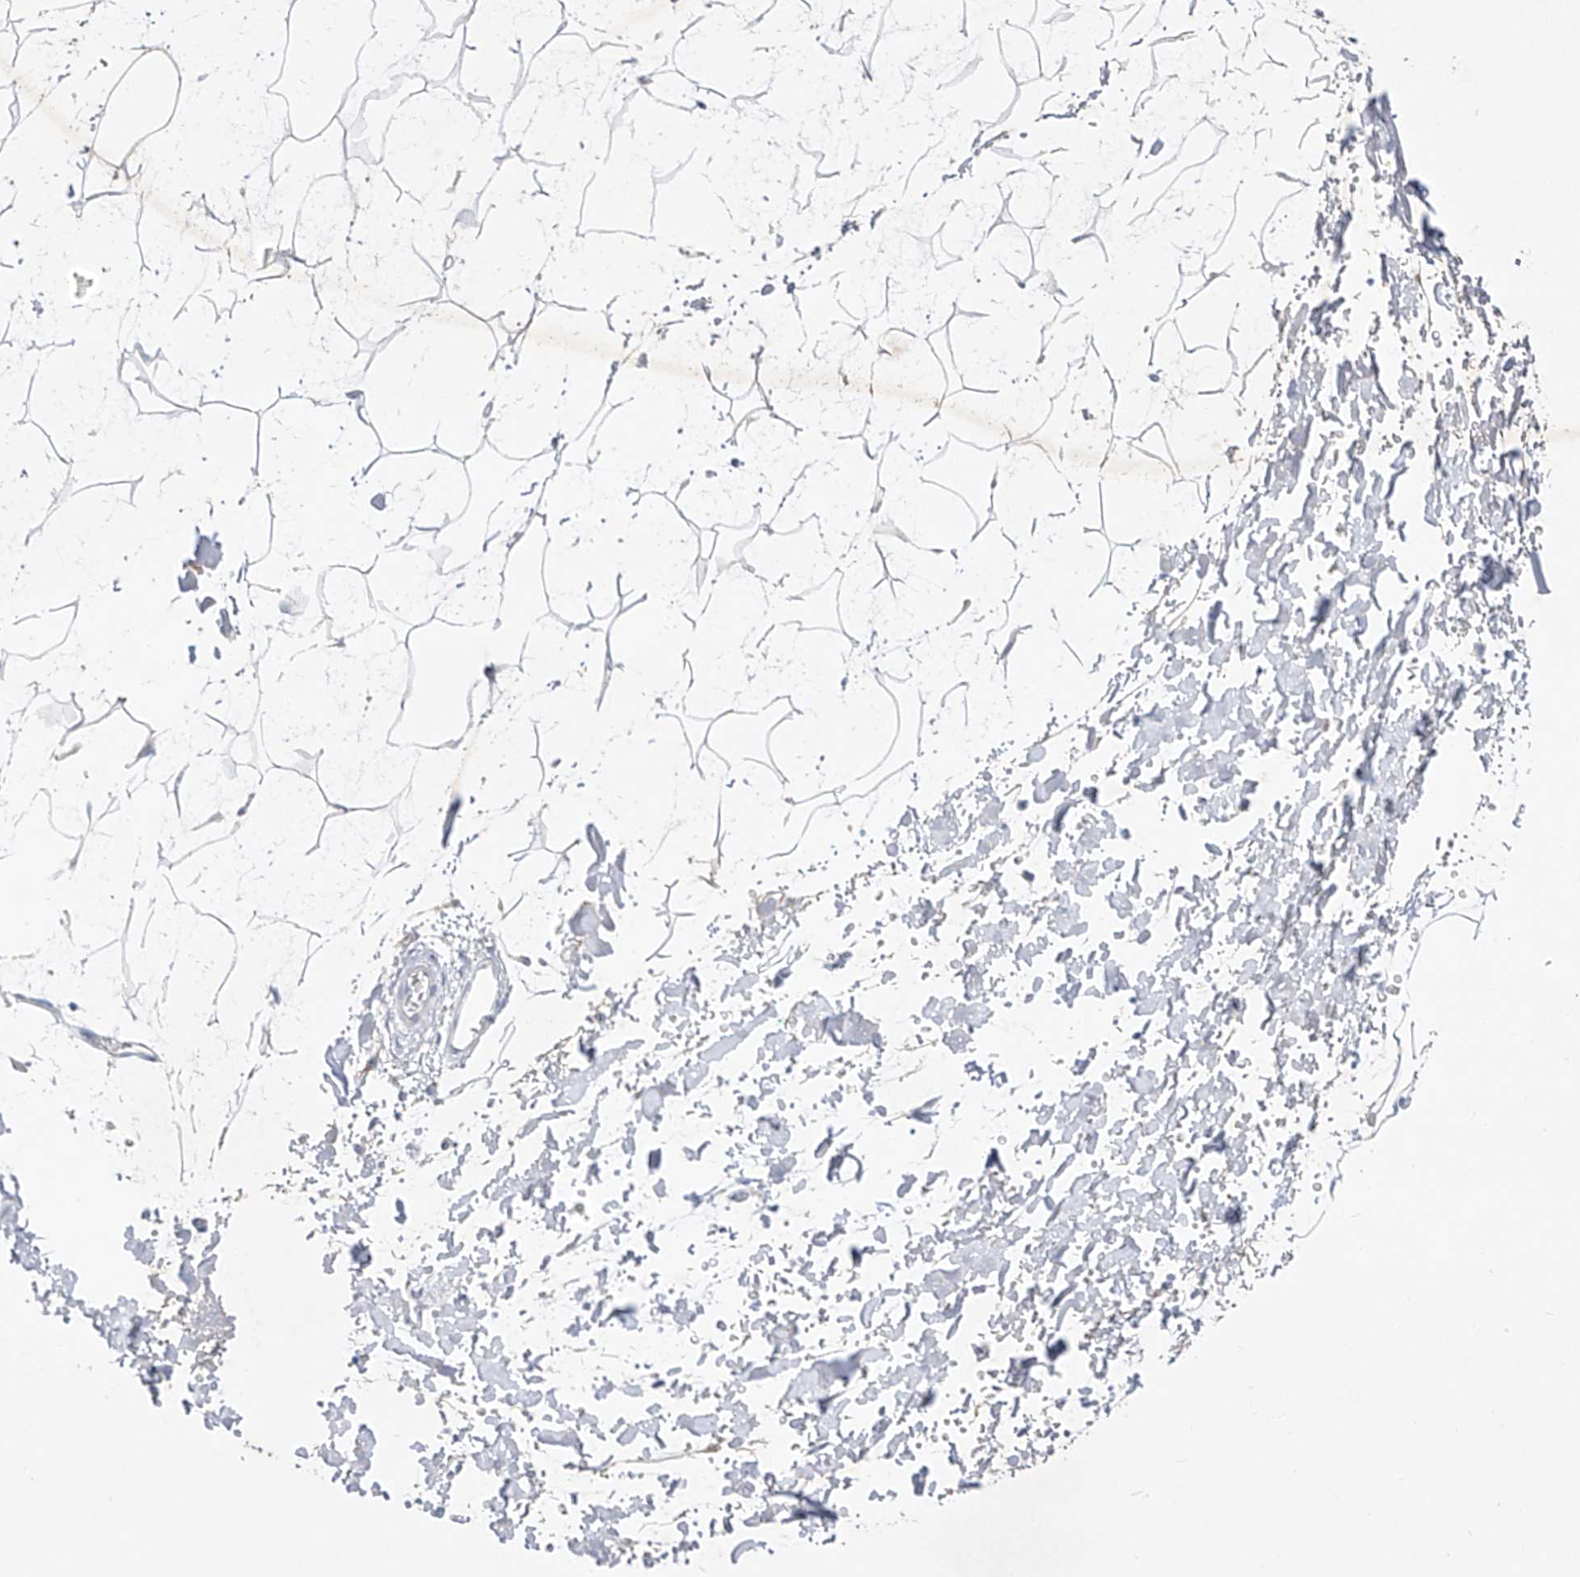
{"staining": {"intensity": "negative", "quantity": "none", "location": "none"}, "tissue": "adipose tissue", "cell_type": "Adipocytes", "image_type": "normal", "snomed": [{"axis": "morphology", "description": "Normal tissue, NOS"}, {"axis": "topography", "description": "Soft tissue"}], "caption": "The IHC histopathology image has no significant staining in adipocytes of adipose tissue. Nuclei are stained in blue.", "gene": "FRS3", "patient": {"sex": "male", "age": 72}}